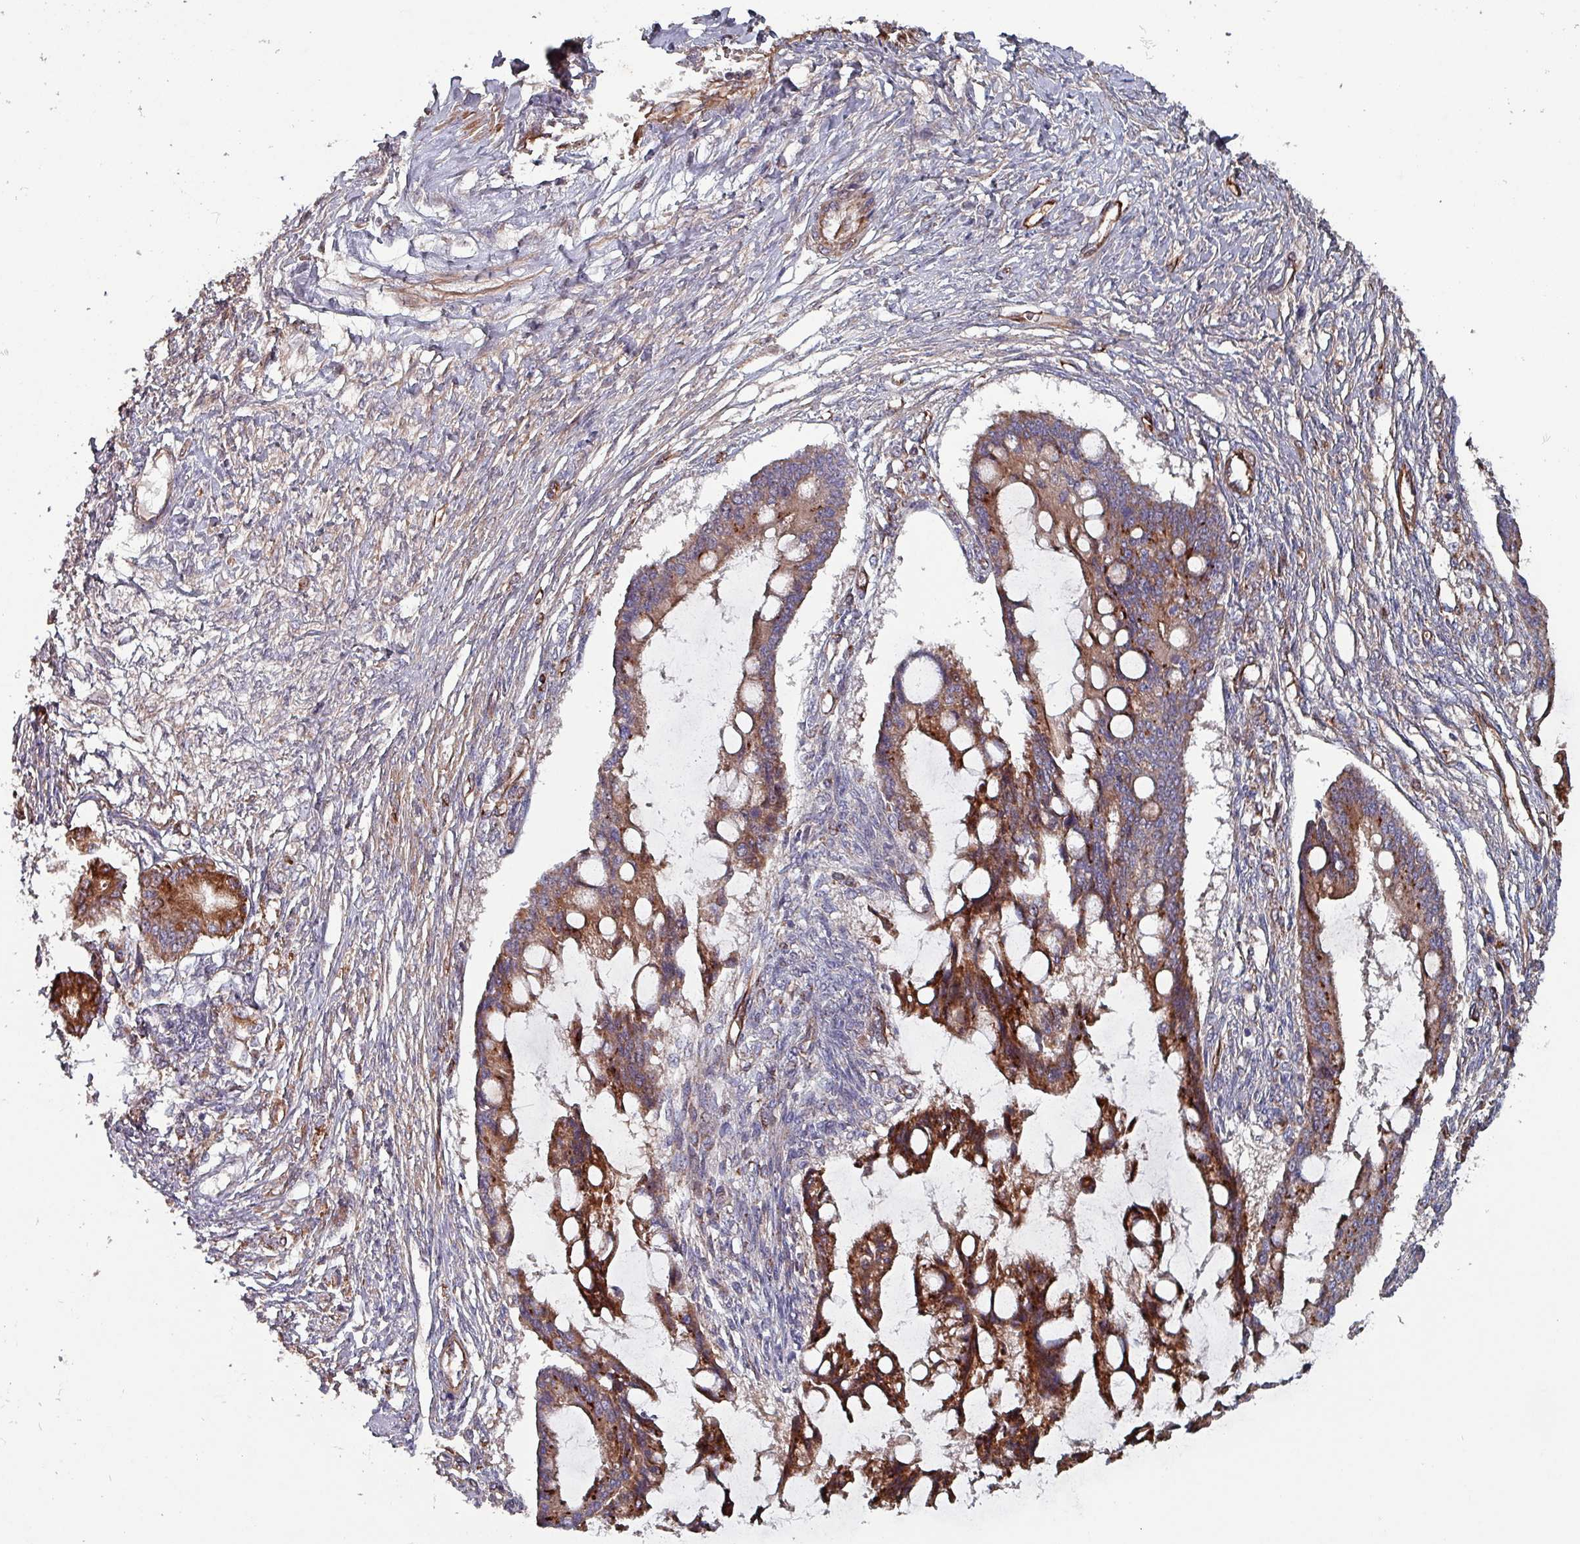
{"staining": {"intensity": "moderate", "quantity": ">75%", "location": "cytoplasmic/membranous"}, "tissue": "ovarian cancer", "cell_type": "Tumor cells", "image_type": "cancer", "snomed": [{"axis": "morphology", "description": "Cystadenocarcinoma, mucinous, NOS"}, {"axis": "topography", "description": "Ovary"}], "caption": "Tumor cells demonstrate moderate cytoplasmic/membranous staining in approximately >75% of cells in ovarian cancer.", "gene": "ANO10", "patient": {"sex": "female", "age": 73}}